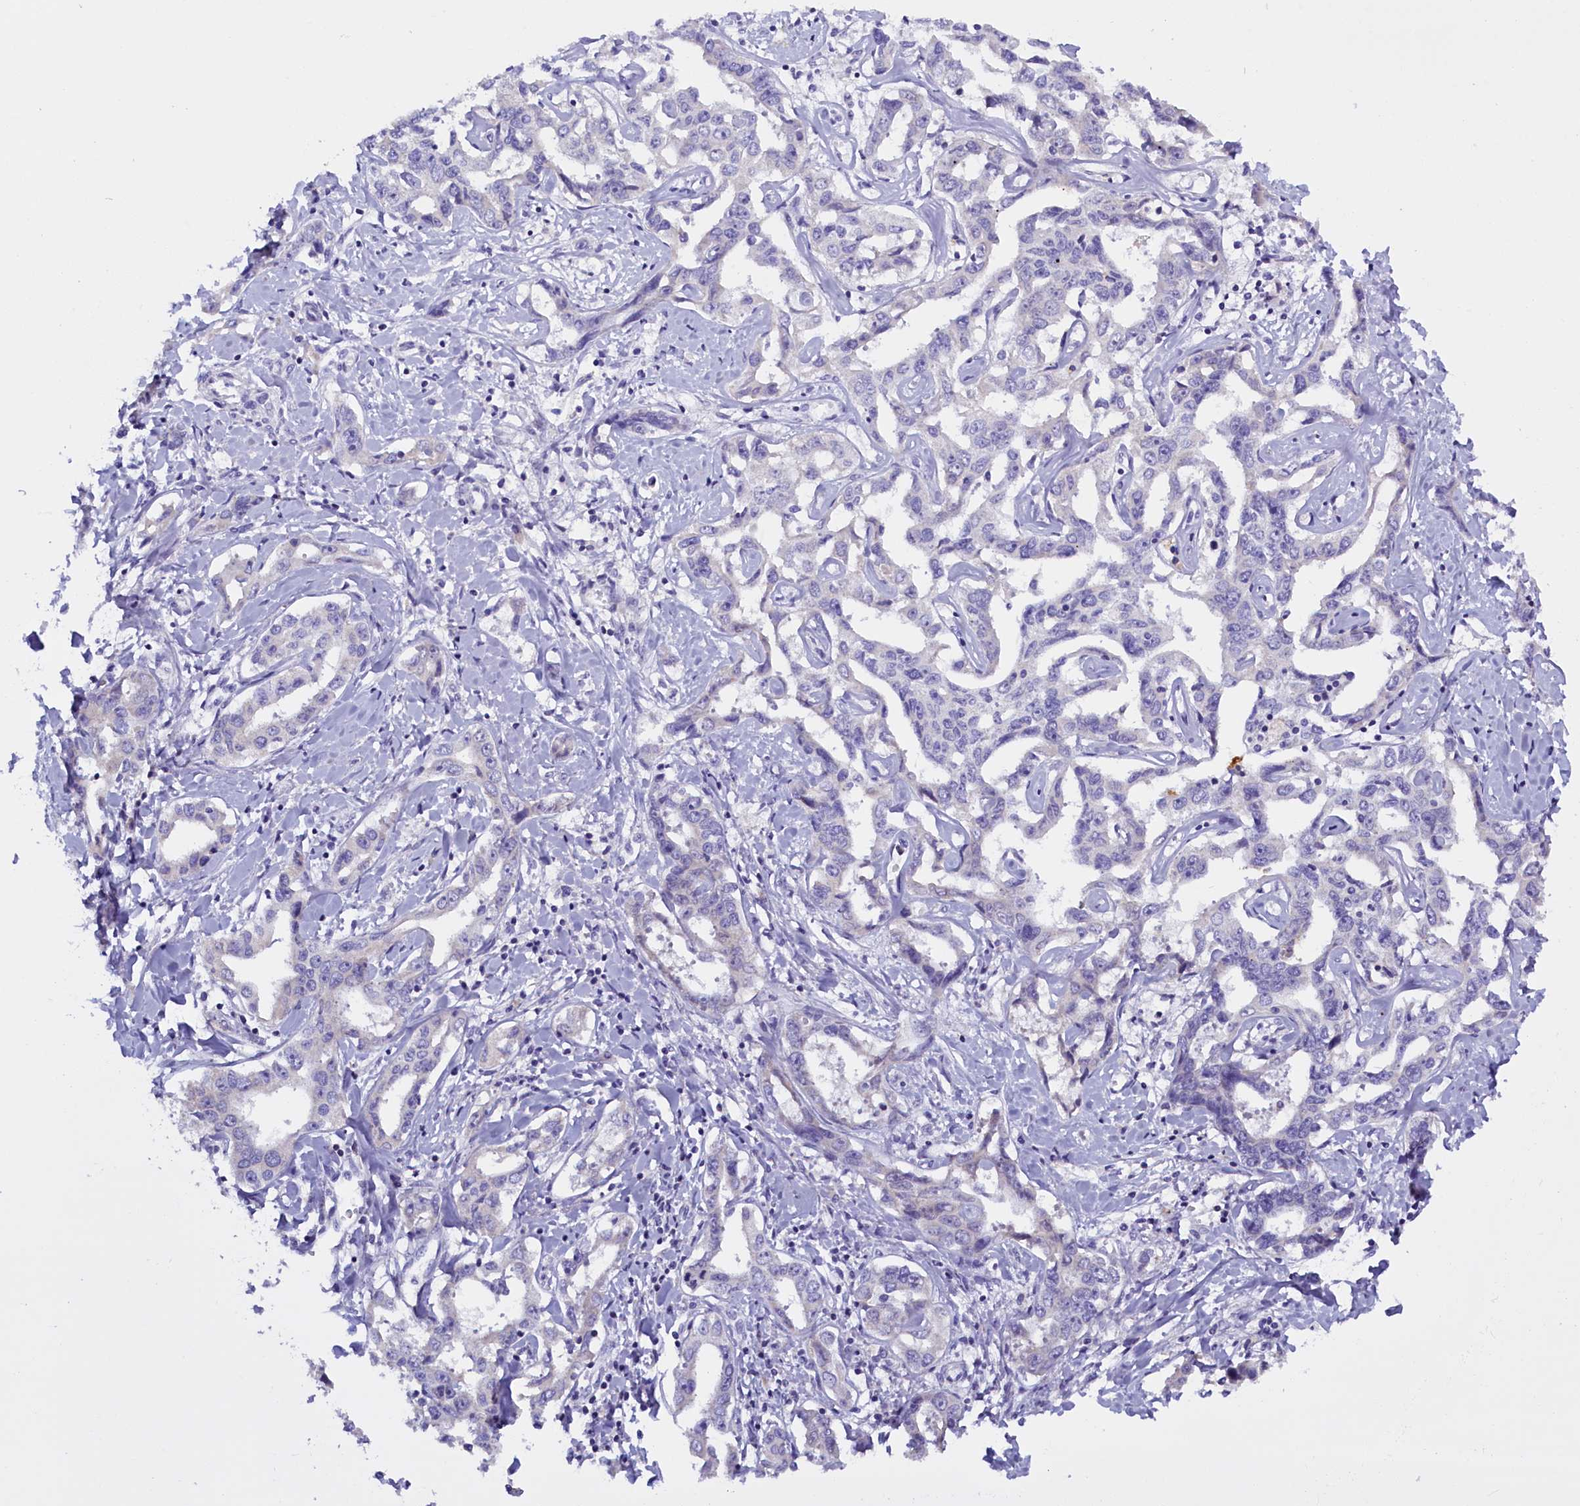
{"staining": {"intensity": "negative", "quantity": "none", "location": "none"}, "tissue": "liver cancer", "cell_type": "Tumor cells", "image_type": "cancer", "snomed": [{"axis": "morphology", "description": "Cholangiocarcinoma"}, {"axis": "topography", "description": "Liver"}], "caption": "Immunohistochemistry (IHC) image of neoplastic tissue: human liver cholangiocarcinoma stained with DAB exhibits no significant protein expression in tumor cells.", "gene": "RTTN", "patient": {"sex": "male", "age": 59}}